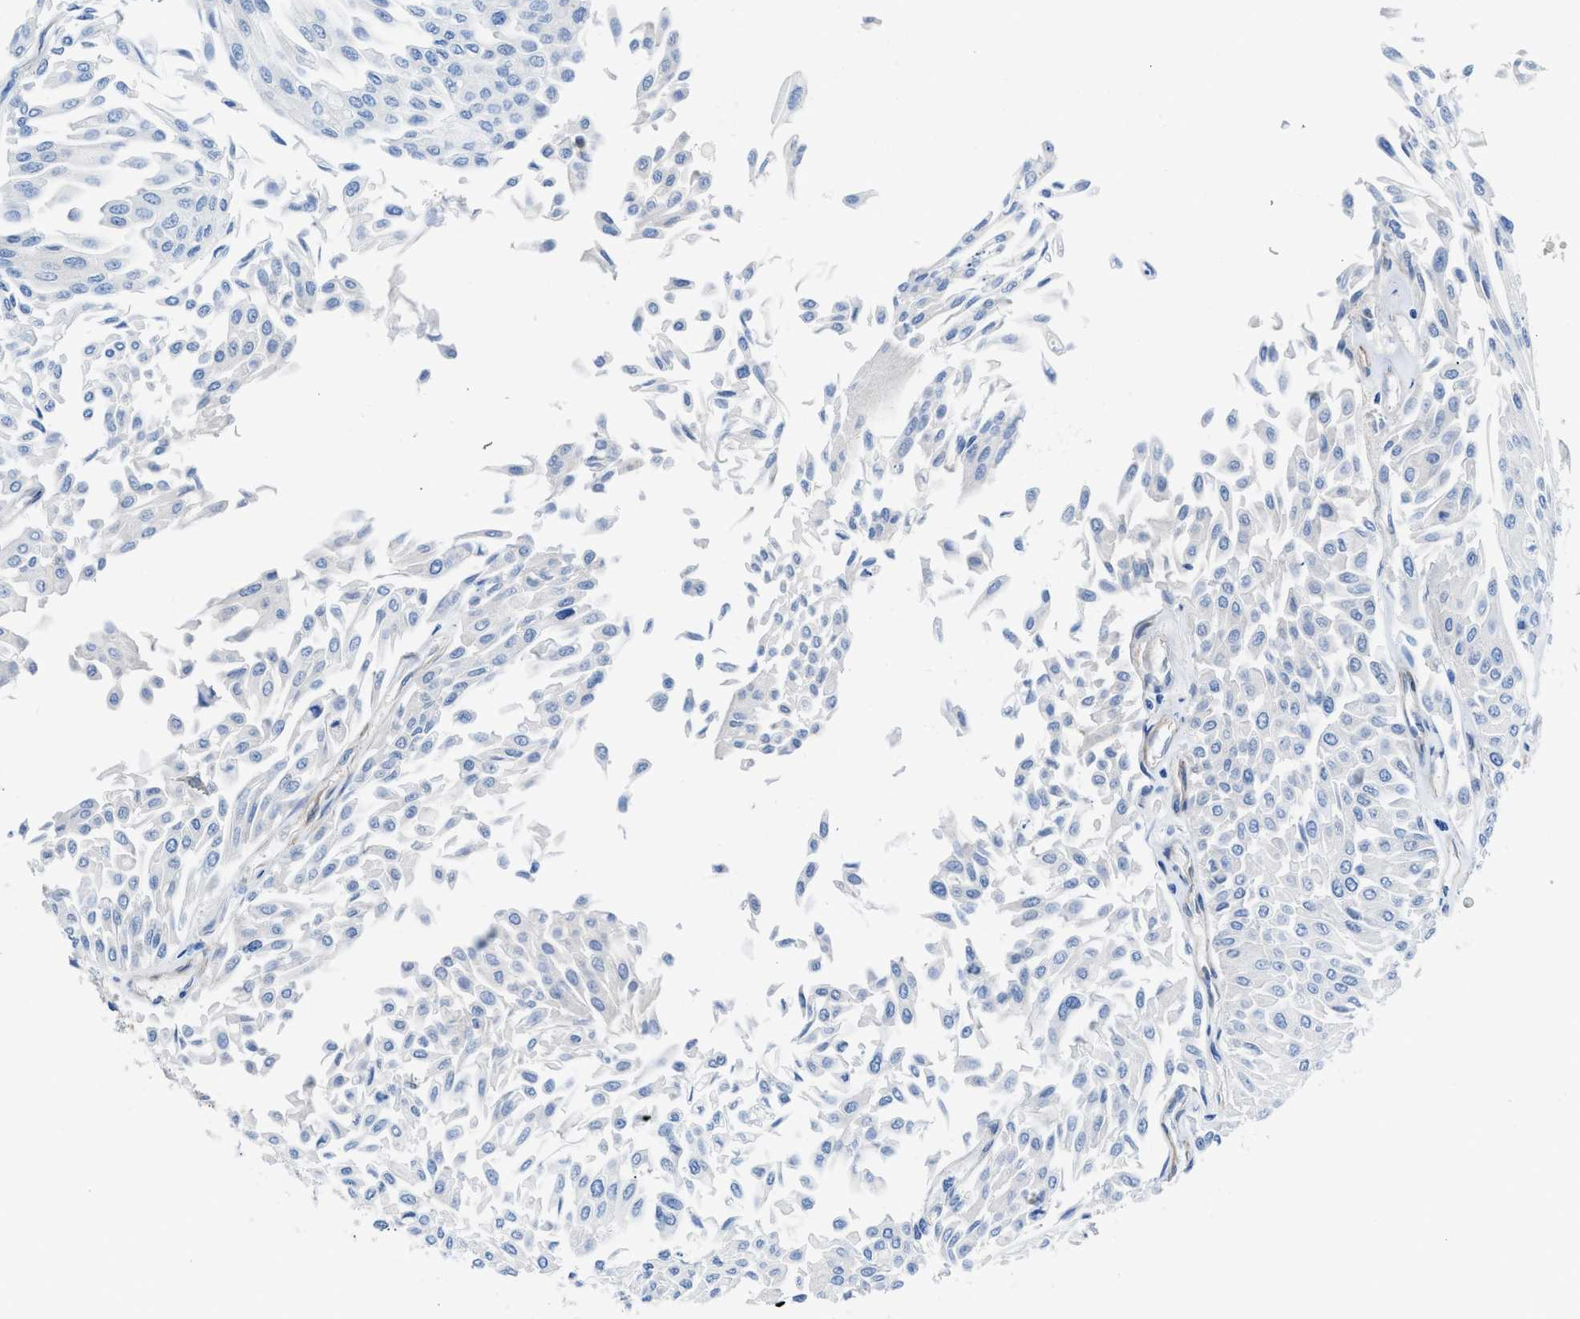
{"staining": {"intensity": "negative", "quantity": "none", "location": "none"}, "tissue": "urothelial cancer", "cell_type": "Tumor cells", "image_type": "cancer", "snomed": [{"axis": "morphology", "description": "Urothelial carcinoma, Low grade"}, {"axis": "topography", "description": "Urinary bladder"}], "caption": "High power microscopy image of an IHC image of low-grade urothelial carcinoma, revealing no significant staining in tumor cells.", "gene": "PDLIM5", "patient": {"sex": "male", "age": 67}}